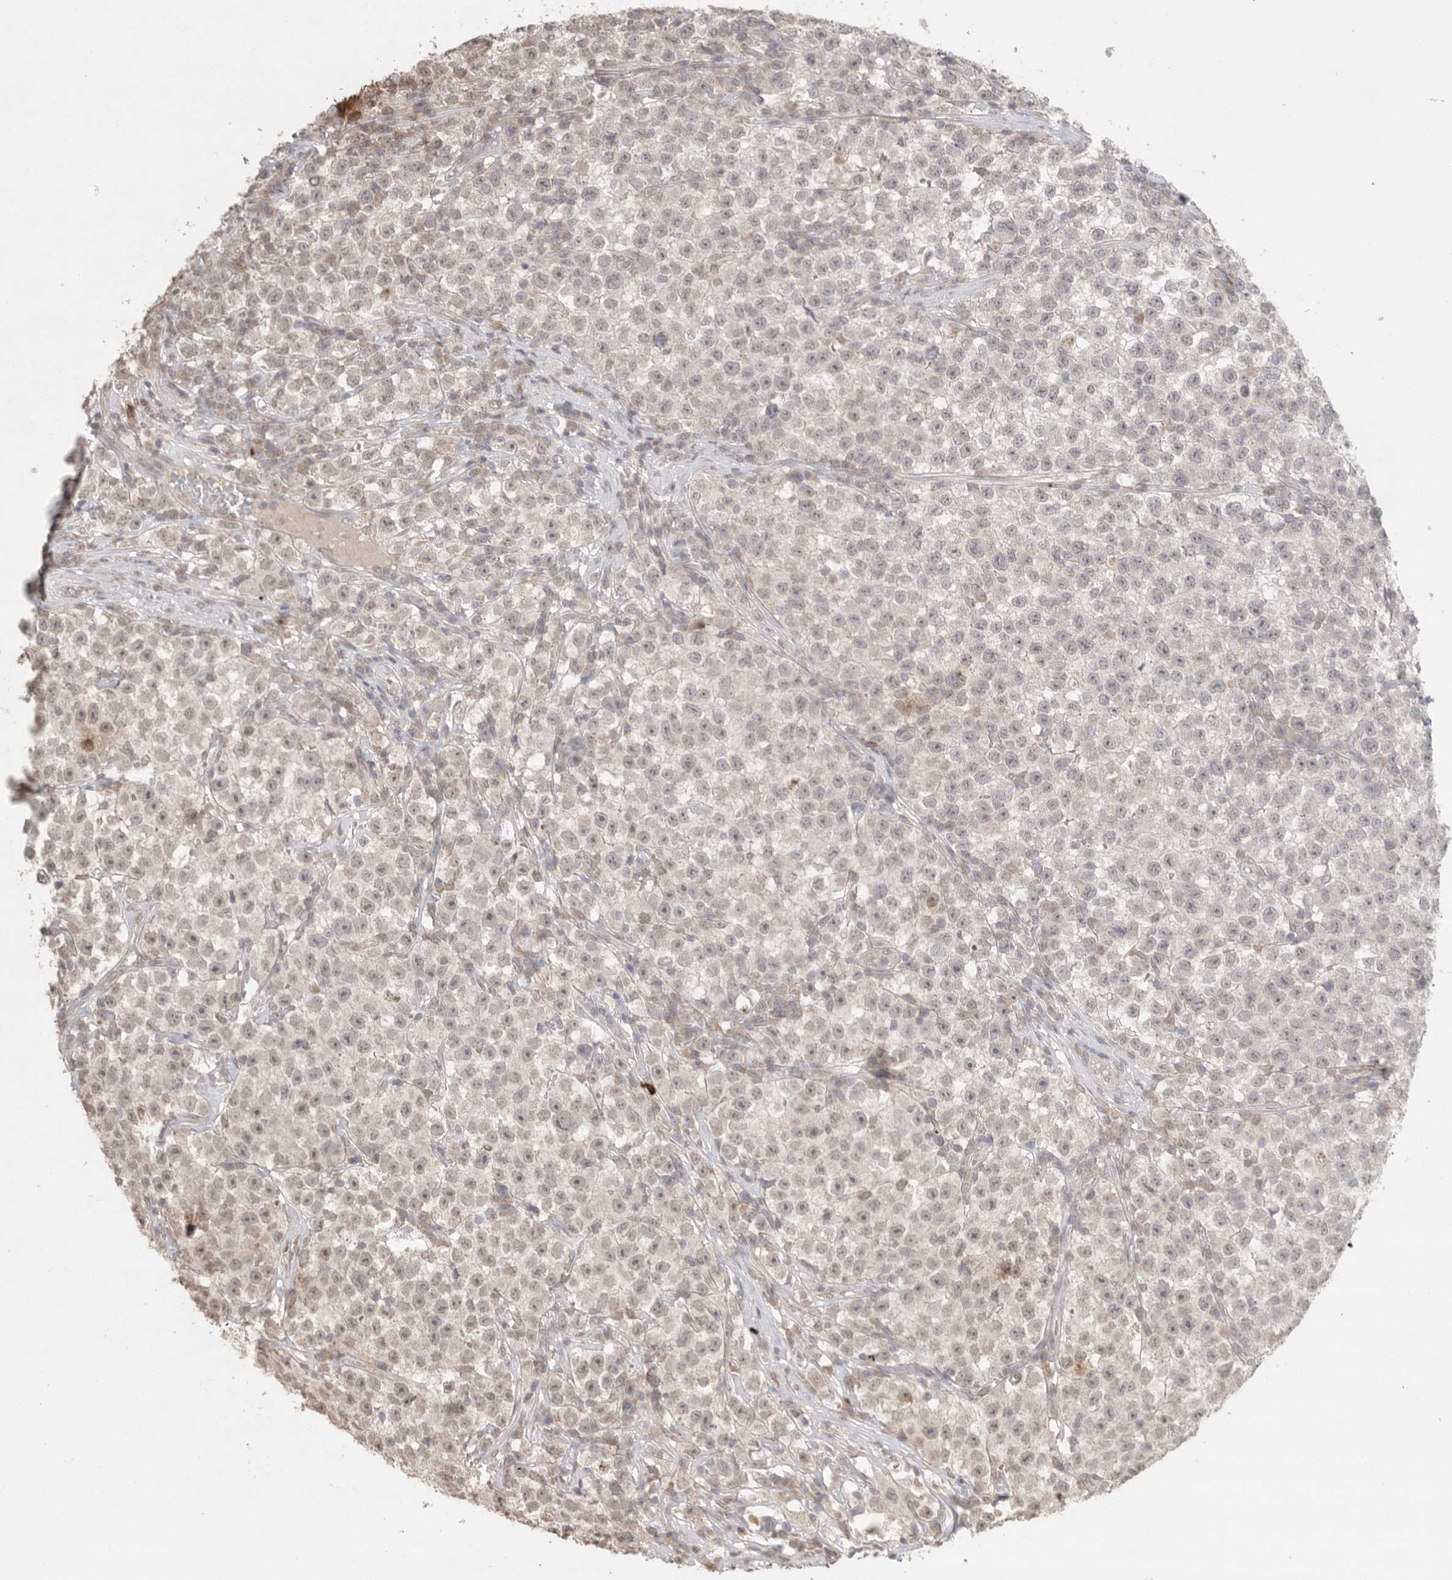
{"staining": {"intensity": "weak", "quantity": "25%-75%", "location": "nuclear"}, "tissue": "testis cancer", "cell_type": "Tumor cells", "image_type": "cancer", "snomed": [{"axis": "morphology", "description": "Seminoma, NOS"}, {"axis": "topography", "description": "Testis"}], "caption": "This is a photomicrograph of immunohistochemistry (IHC) staining of testis seminoma, which shows weak positivity in the nuclear of tumor cells.", "gene": "KLK5", "patient": {"sex": "male", "age": 22}}